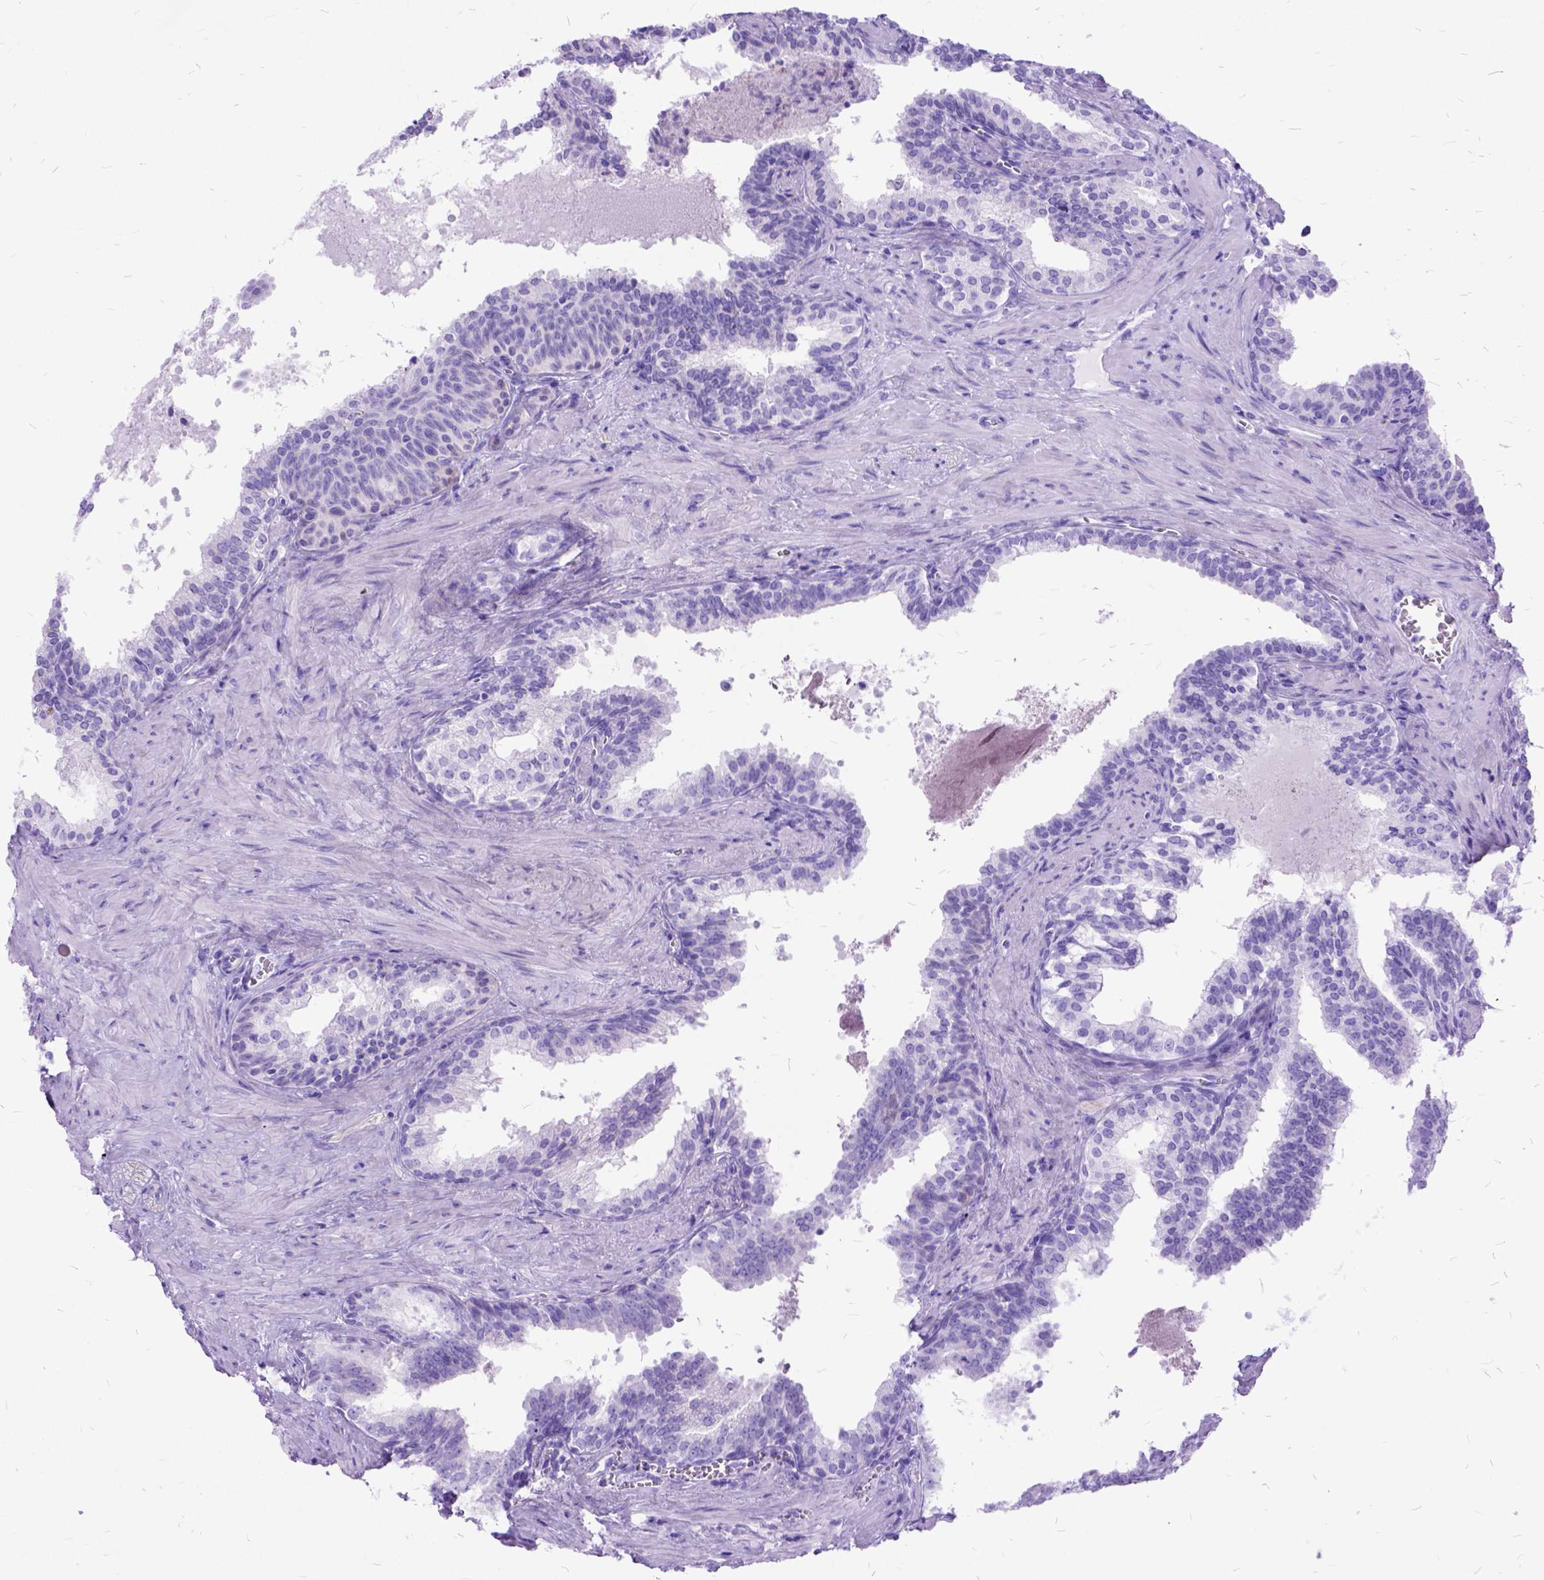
{"staining": {"intensity": "negative", "quantity": "none", "location": "none"}, "tissue": "prostate cancer", "cell_type": "Tumor cells", "image_type": "cancer", "snomed": [{"axis": "morphology", "description": "Adenocarcinoma, High grade"}, {"axis": "topography", "description": "Prostate"}], "caption": "This histopathology image is of prostate cancer stained with immunohistochemistry (IHC) to label a protein in brown with the nuclei are counter-stained blue. There is no staining in tumor cells. (Stains: DAB (3,3'-diaminobenzidine) IHC with hematoxylin counter stain, Microscopy: brightfield microscopy at high magnification).", "gene": "DNAH2", "patient": {"sex": "male", "age": 68}}